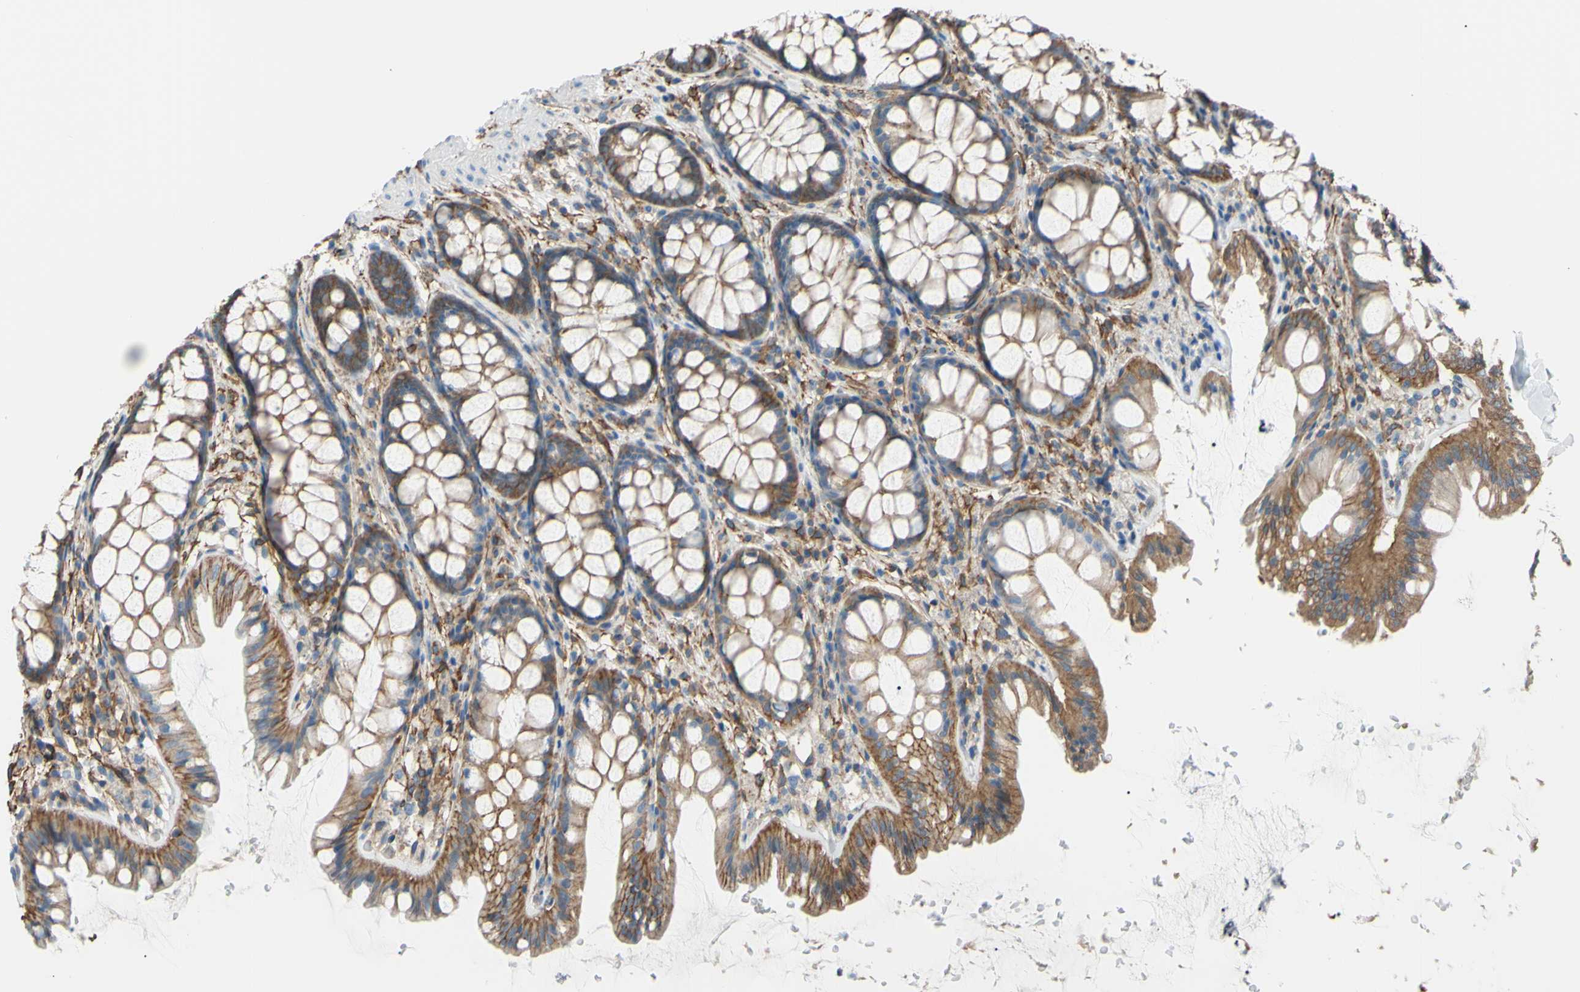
{"staining": {"intensity": "moderate", "quantity": "25%-75%", "location": "cytoplasmic/membranous"}, "tissue": "colon", "cell_type": "Endothelial cells", "image_type": "normal", "snomed": [{"axis": "morphology", "description": "Normal tissue, NOS"}, {"axis": "topography", "description": "Colon"}], "caption": "This is an image of immunohistochemistry (IHC) staining of benign colon, which shows moderate positivity in the cytoplasmic/membranous of endothelial cells.", "gene": "ADD1", "patient": {"sex": "female", "age": 55}}